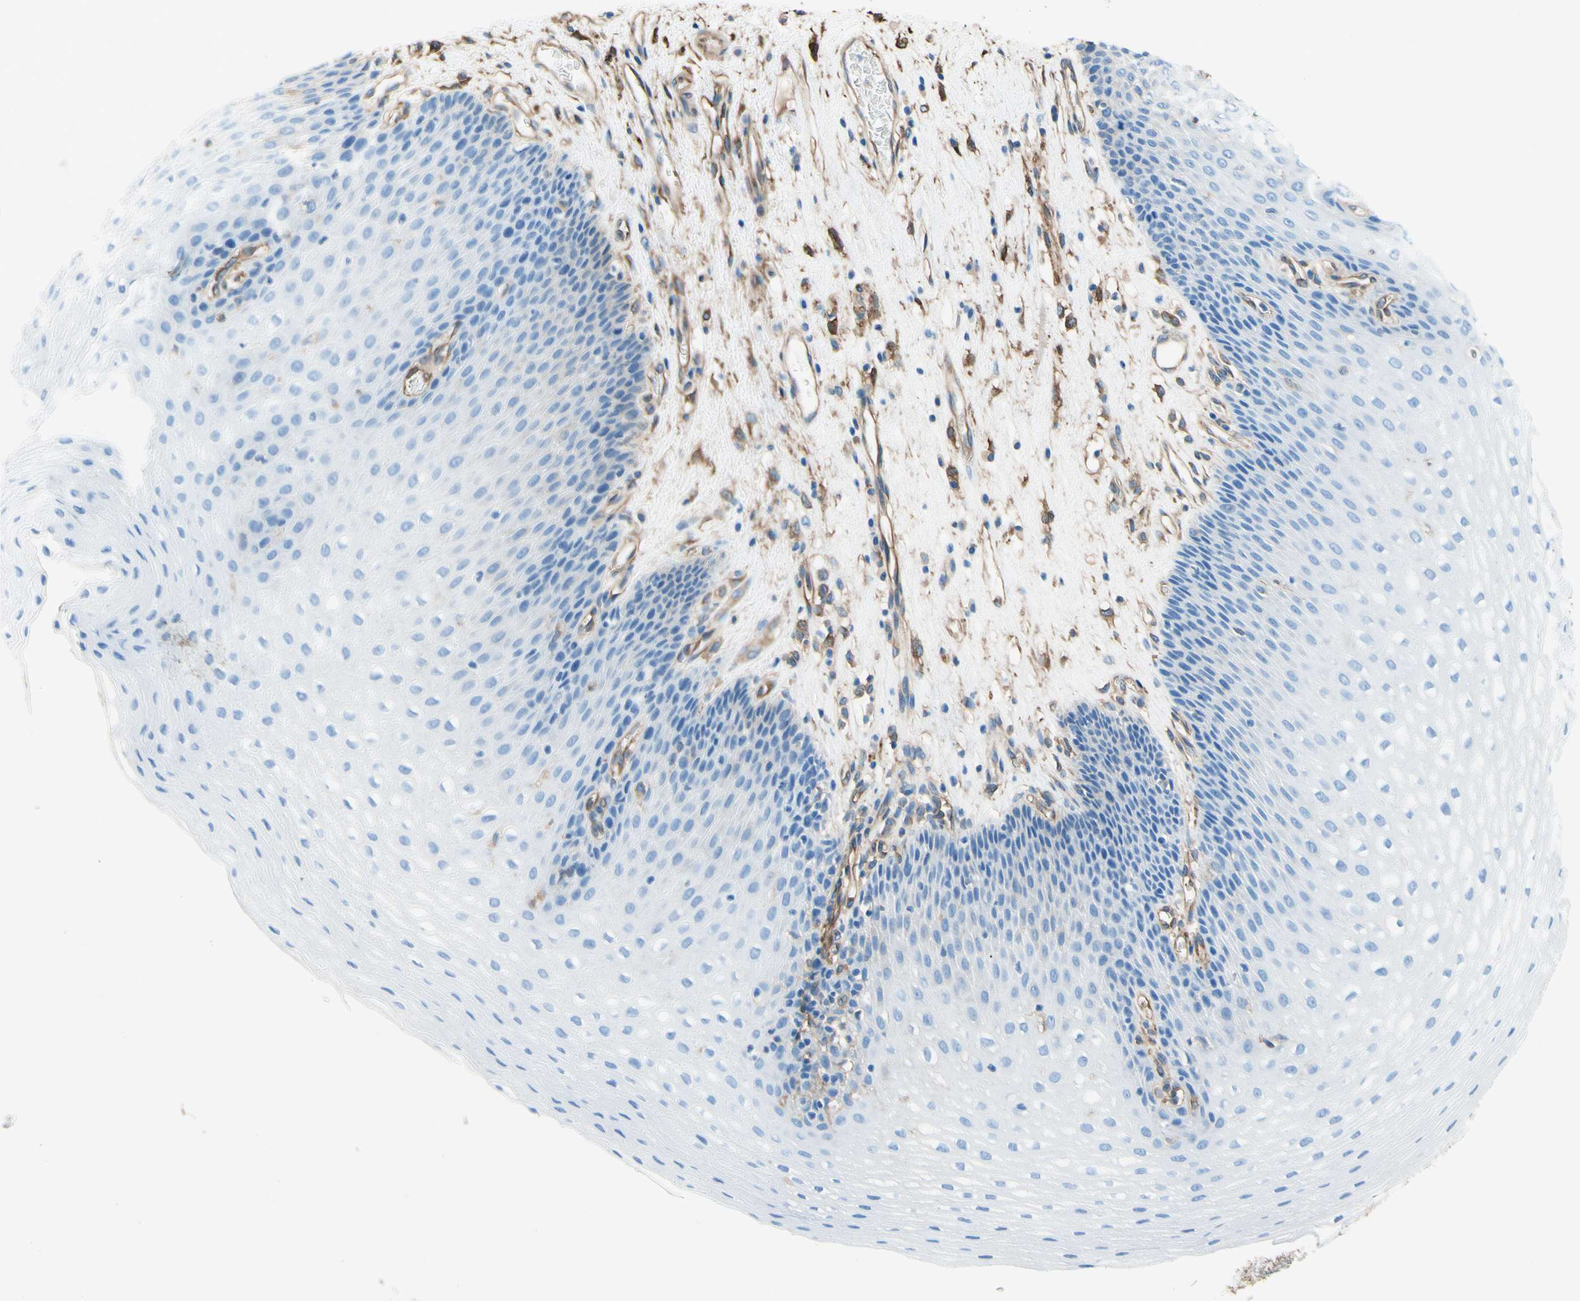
{"staining": {"intensity": "negative", "quantity": "none", "location": "none"}, "tissue": "esophagus", "cell_type": "Squamous epithelial cells", "image_type": "normal", "snomed": [{"axis": "morphology", "description": "Normal tissue, NOS"}, {"axis": "topography", "description": "Esophagus"}], "caption": "Micrograph shows no significant protein staining in squamous epithelial cells of normal esophagus. (DAB IHC, high magnification).", "gene": "DPYSL3", "patient": {"sex": "male", "age": 48}}